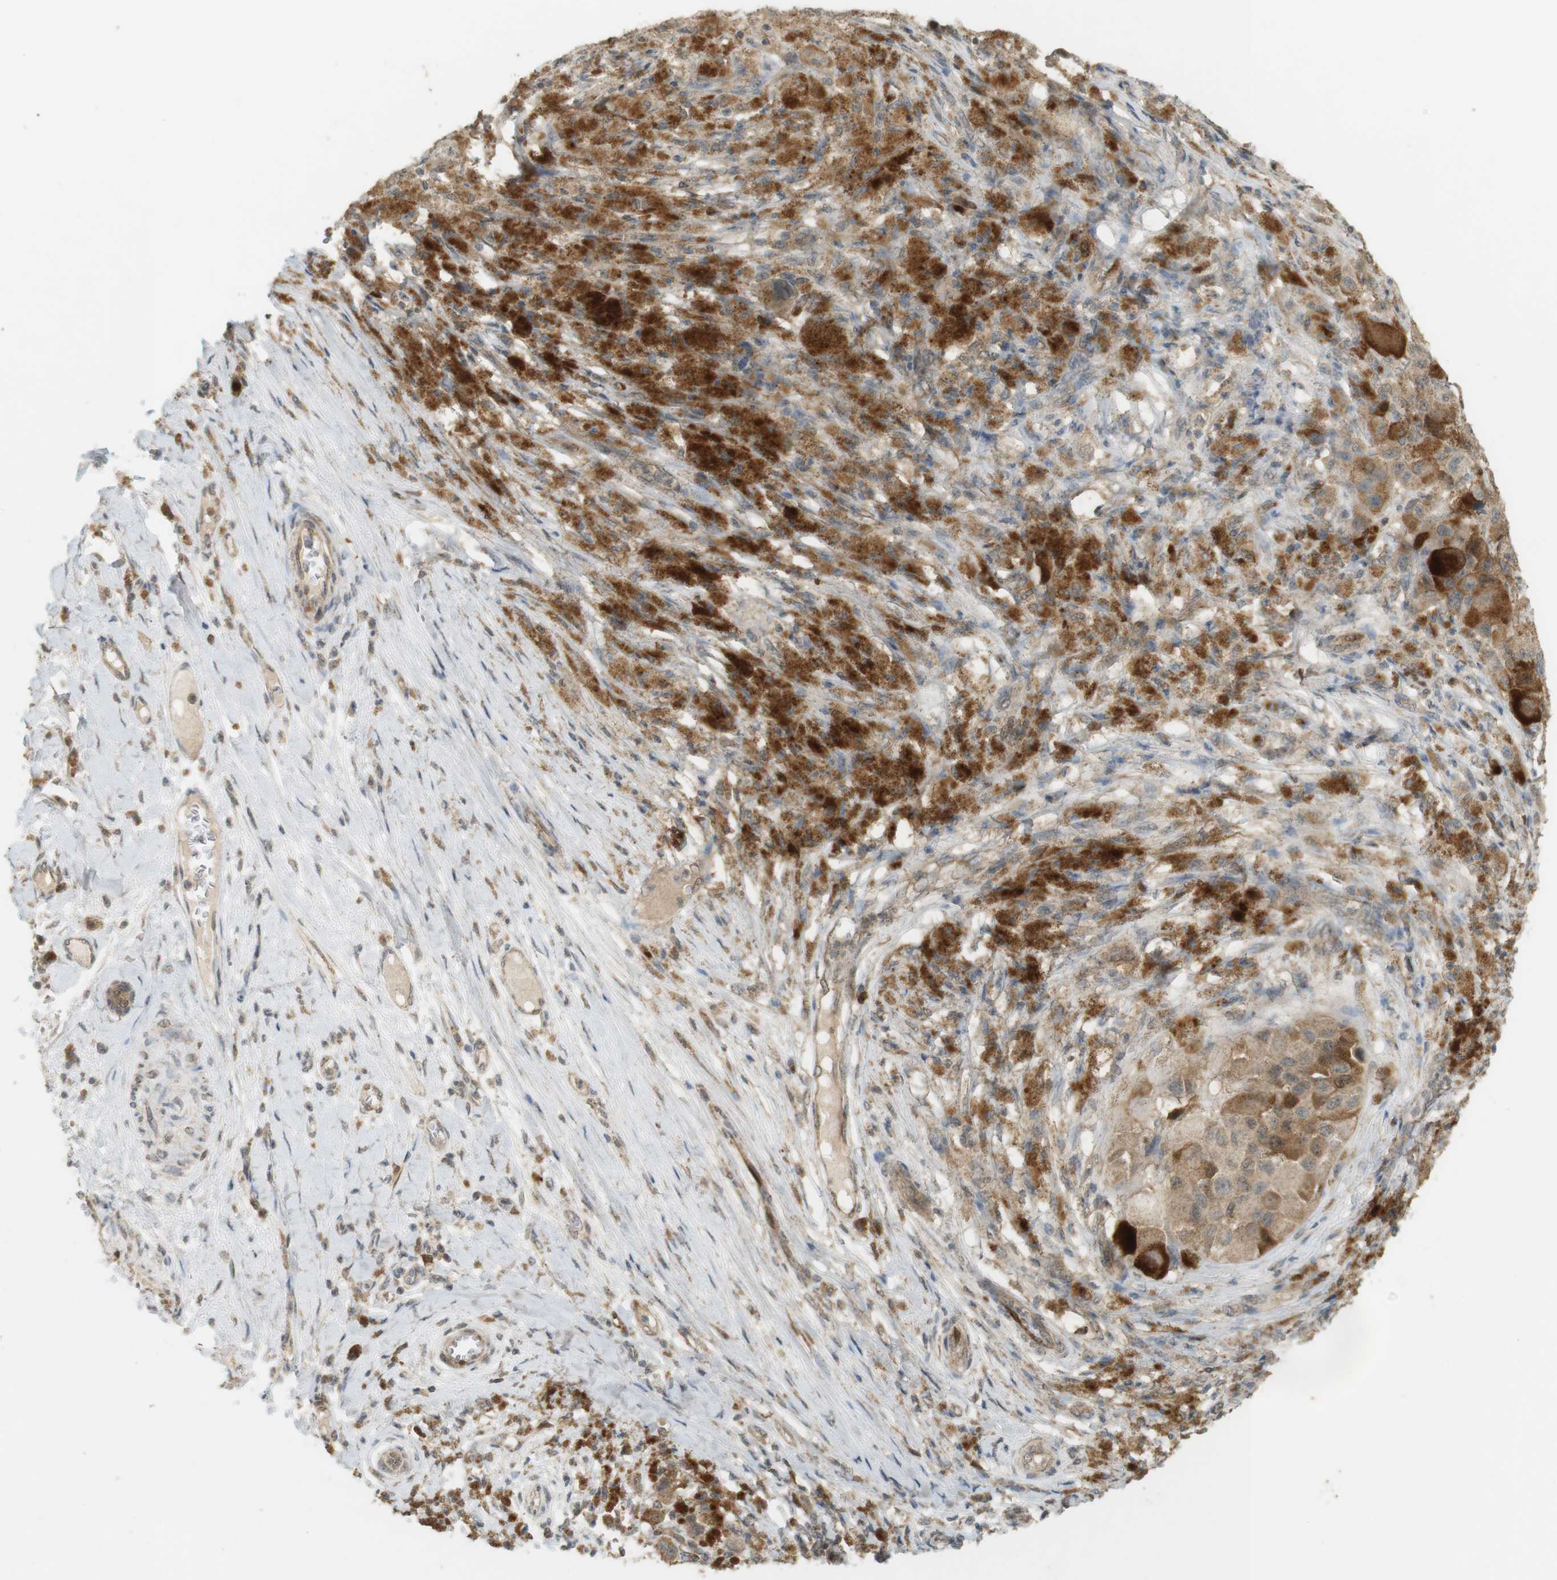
{"staining": {"intensity": "strong", "quantity": "<25%", "location": "cytoplasmic/membranous"}, "tissue": "melanoma", "cell_type": "Tumor cells", "image_type": "cancer", "snomed": [{"axis": "morphology", "description": "Malignant melanoma, NOS"}, {"axis": "topography", "description": "Skin"}], "caption": "Malignant melanoma tissue reveals strong cytoplasmic/membranous expression in about <25% of tumor cells", "gene": "TTK", "patient": {"sex": "male", "age": 96}}